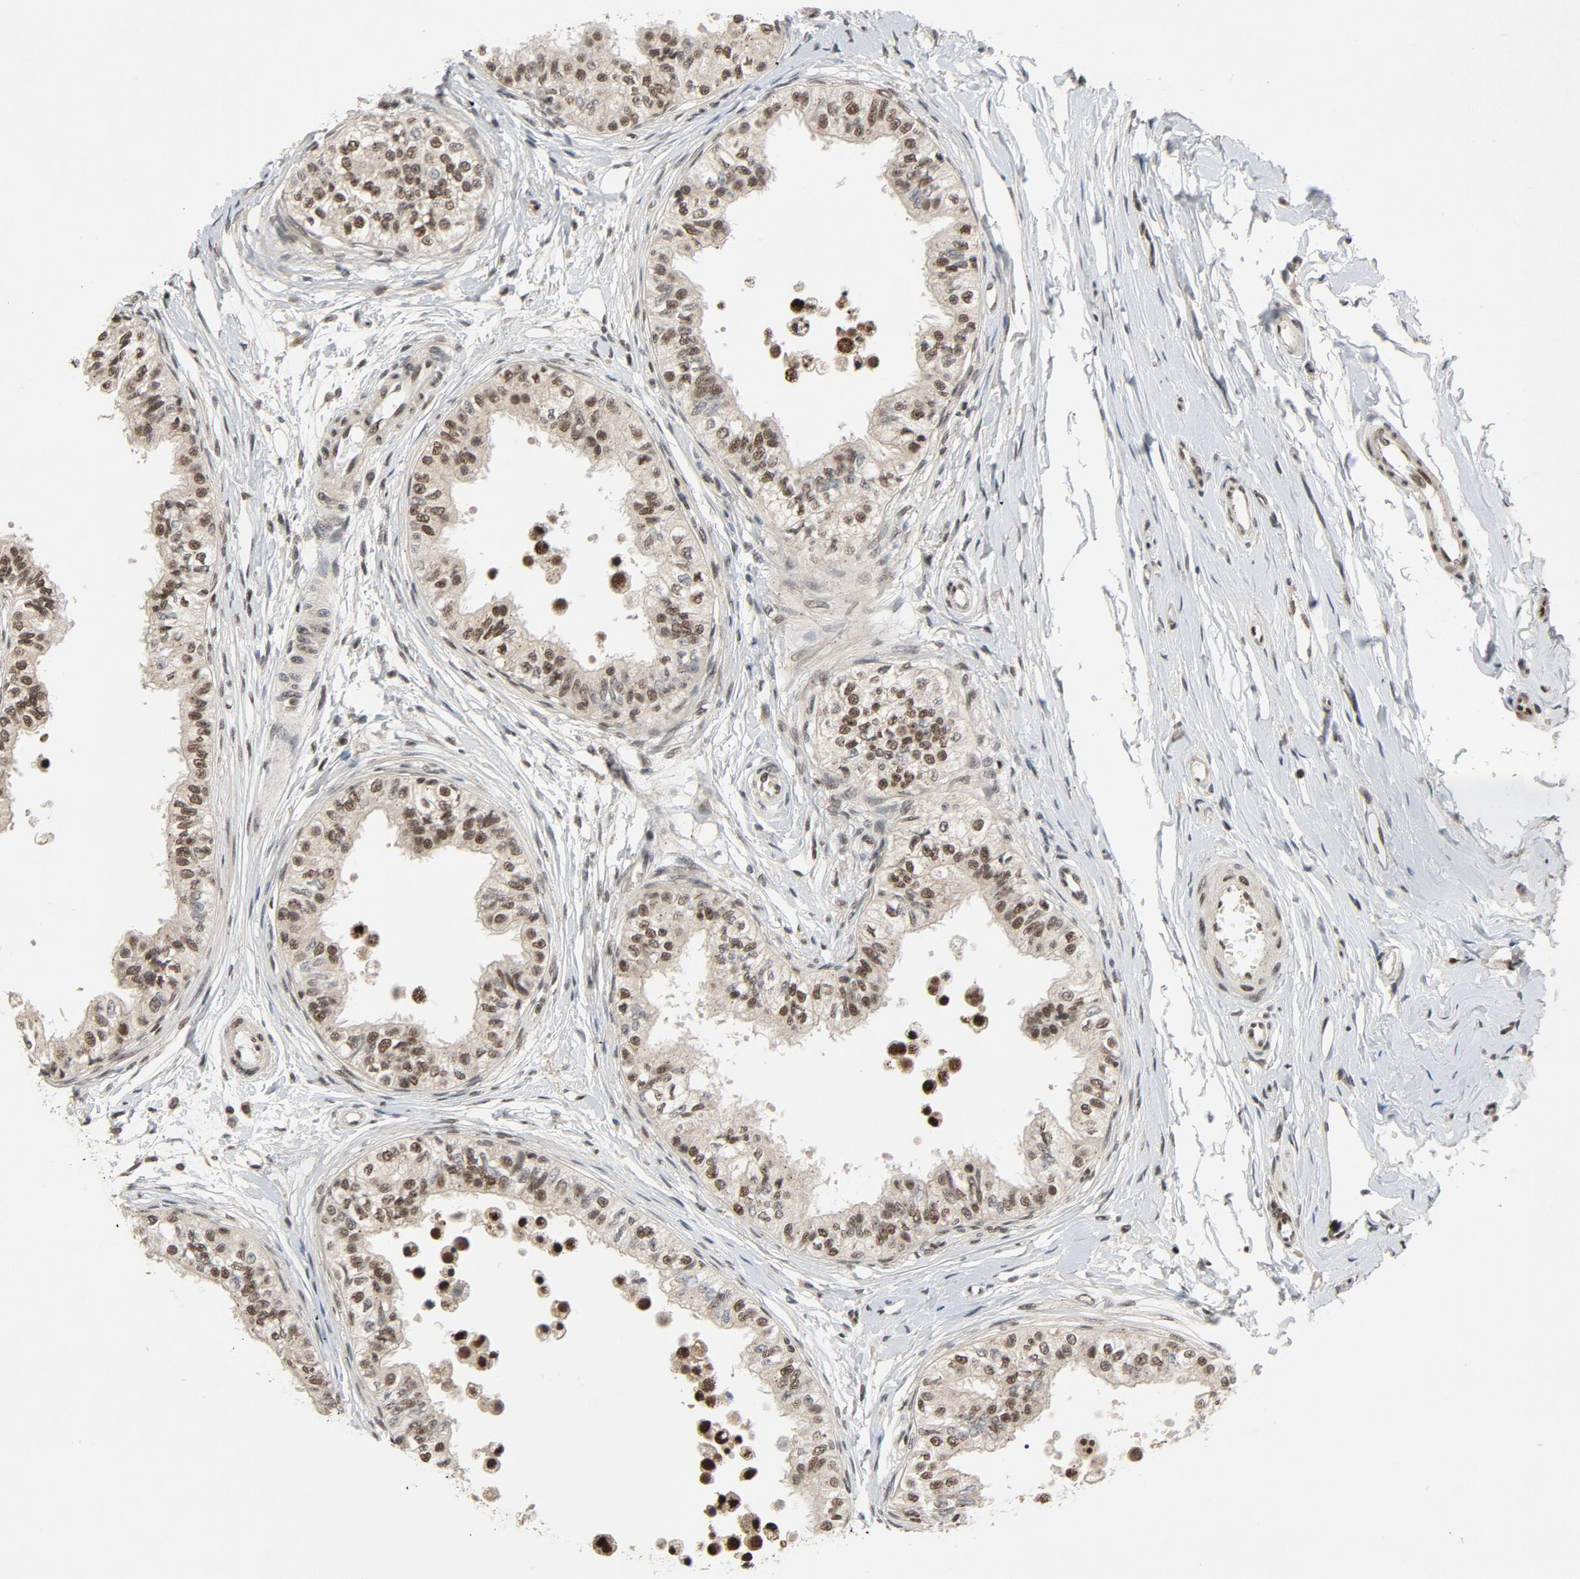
{"staining": {"intensity": "moderate", "quantity": ">75%", "location": "nuclear"}, "tissue": "epididymis", "cell_type": "Glandular cells", "image_type": "normal", "snomed": [{"axis": "morphology", "description": "Normal tissue, NOS"}, {"axis": "morphology", "description": "Adenocarcinoma, metastatic, NOS"}, {"axis": "topography", "description": "Testis"}, {"axis": "topography", "description": "Epididymis"}], "caption": "Moderate nuclear staining is seen in approximately >75% of glandular cells in unremarkable epididymis.", "gene": "SMARCD1", "patient": {"sex": "male", "age": 26}}